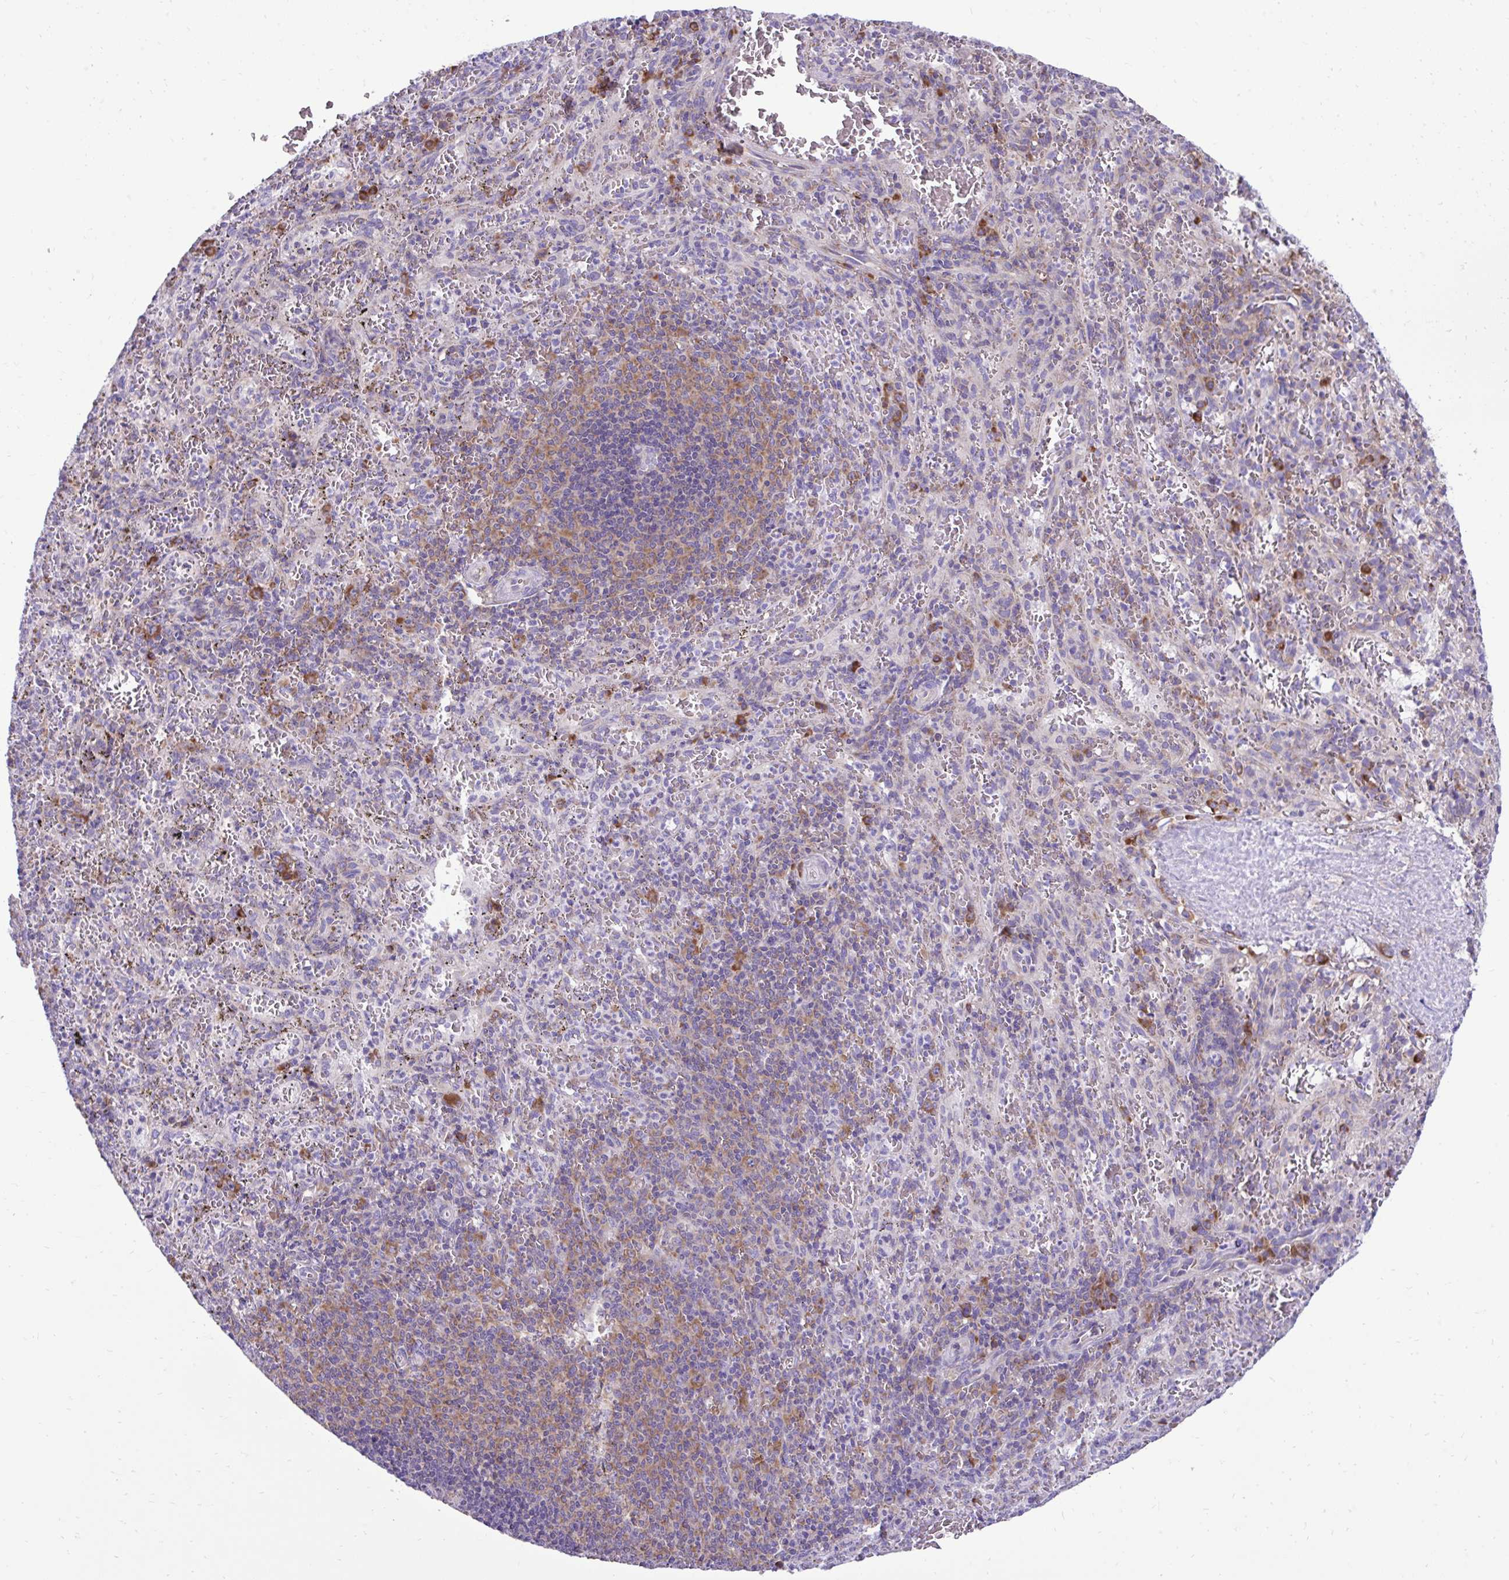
{"staining": {"intensity": "moderate", "quantity": "25%-75%", "location": "cytoplasmic/membranous"}, "tissue": "spleen", "cell_type": "Cells in red pulp", "image_type": "normal", "snomed": [{"axis": "morphology", "description": "Normal tissue, NOS"}, {"axis": "topography", "description": "Spleen"}], "caption": "IHC of benign spleen shows medium levels of moderate cytoplasmic/membranous staining in approximately 25%-75% of cells in red pulp.", "gene": "RPL7", "patient": {"sex": "male", "age": 57}}